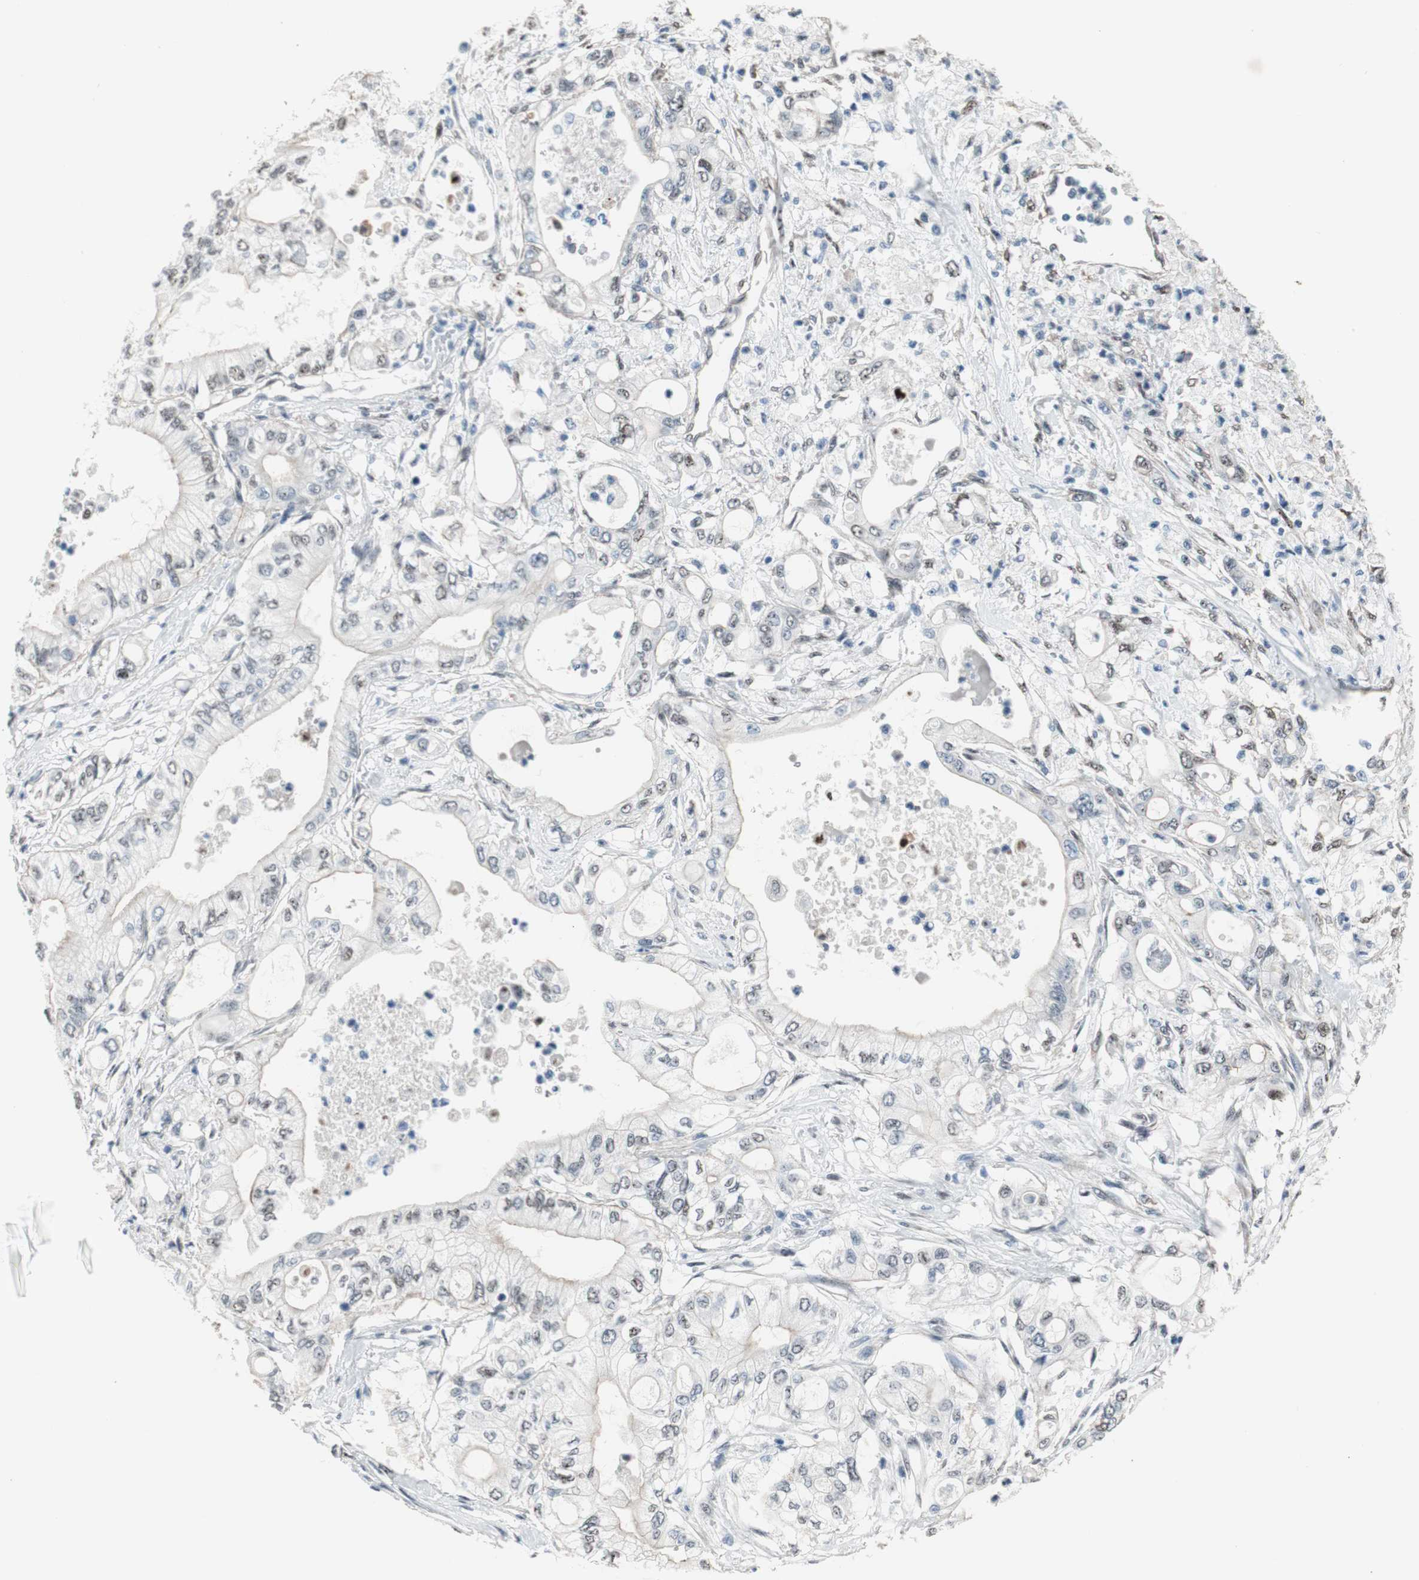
{"staining": {"intensity": "negative", "quantity": "none", "location": "none"}, "tissue": "pancreatic cancer", "cell_type": "Tumor cells", "image_type": "cancer", "snomed": [{"axis": "morphology", "description": "Adenocarcinoma, NOS"}, {"axis": "topography", "description": "Pancreas"}], "caption": "Tumor cells show no significant protein staining in pancreatic adenocarcinoma. (DAB immunohistochemistry with hematoxylin counter stain).", "gene": "PML", "patient": {"sex": "male", "age": 79}}